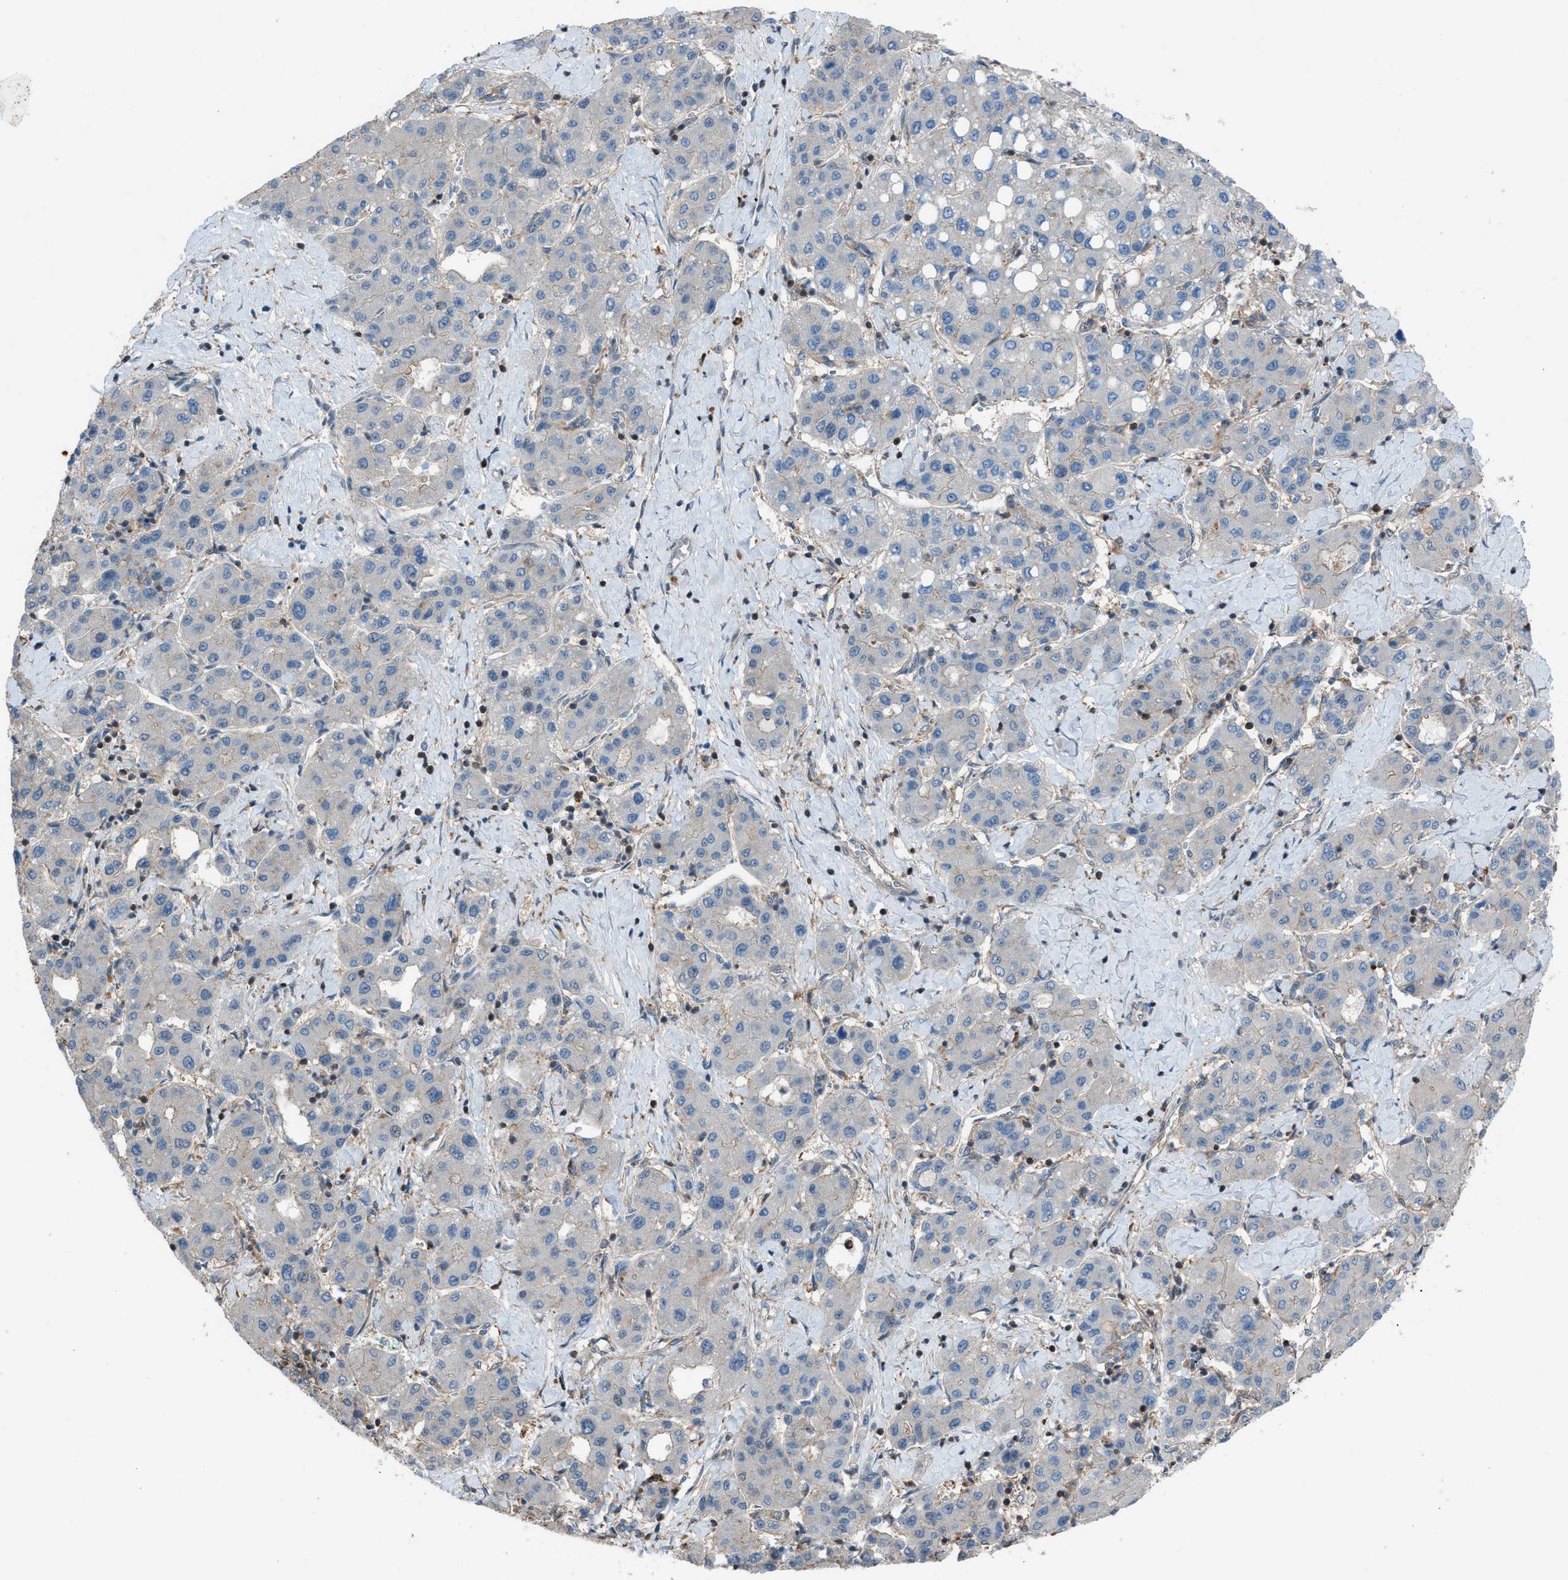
{"staining": {"intensity": "negative", "quantity": "none", "location": "none"}, "tissue": "liver cancer", "cell_type": "Tumor cells", "image_type": "cancer", "snomed": [{"axis": "morphology", "description": "Carcinoma, Hepatocellular, NOS"}, {"axis": "topography", "description": "Liver"}], "caption": "Tumor cells show no significant positivity in hepatocellular carcinoma (liver).", "gene": "DYRK1A", "patient": {"sex": "male", "age": 65}}